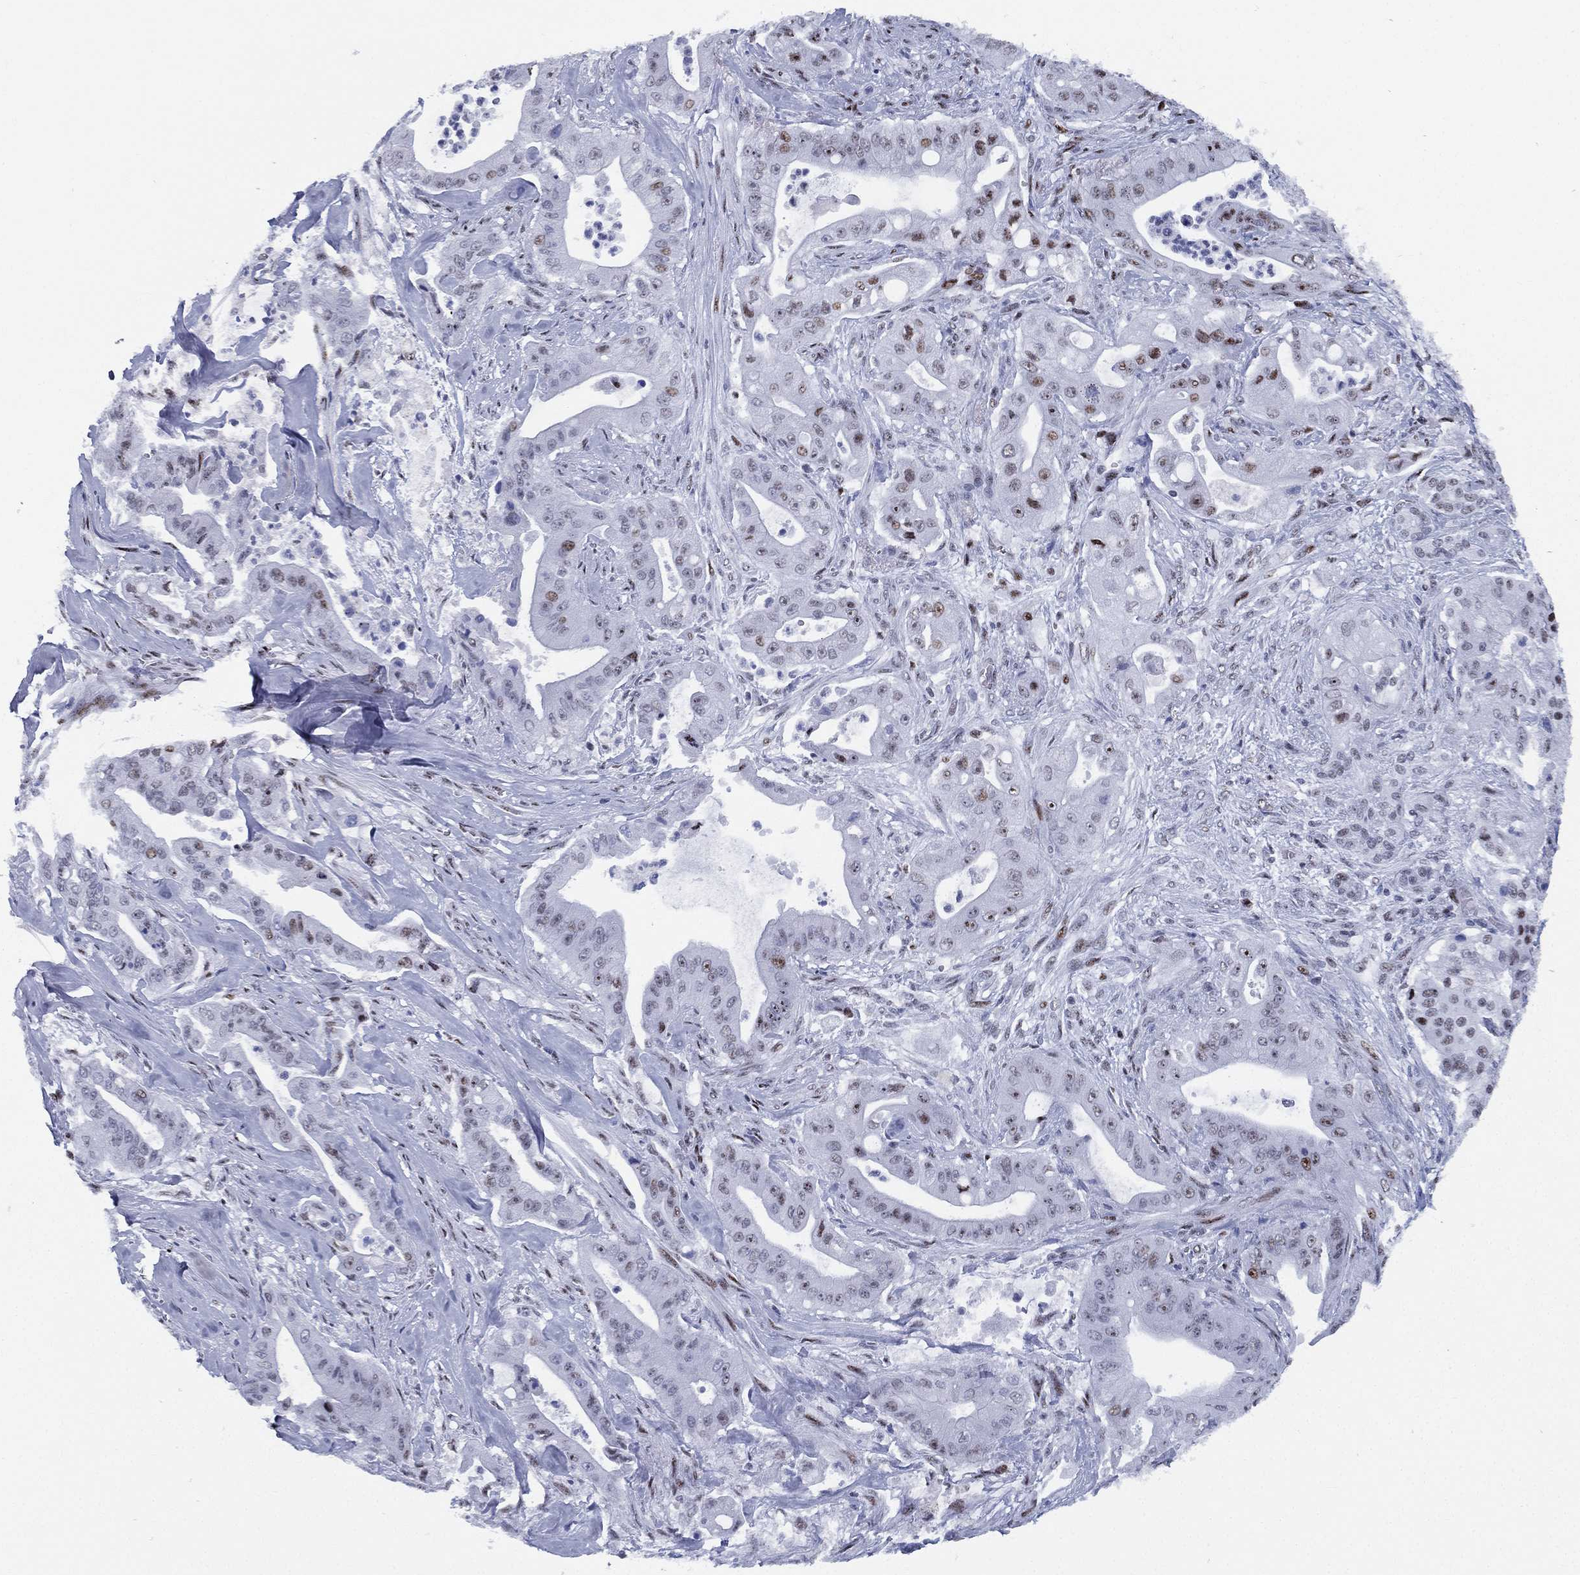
{"staining": {"intensity": "strong", "quantity": "<25%", "location": "nuclear"}, "tissue": "pancreatic cancer", "cell_type": "Tumor cells", "image_type": "cancer", "snomed": [{"axis": "morphology", "description": "Normal tissue, NOS"}, {"axis": "morphology", "description": "Inflammation, NOS"}, {"axis": "morphology", "description": "Adenocarcinoma, NOS"}, {"axis": "topography", "description": "Pancreas"}], "caption": "Protein expression analysis of human pancreatic cancer reveals strong nuclear staining in approximately <25% of tumor cells.", "gene": "CYB561D2", "patient": {"sex": "male", "age": 57}}